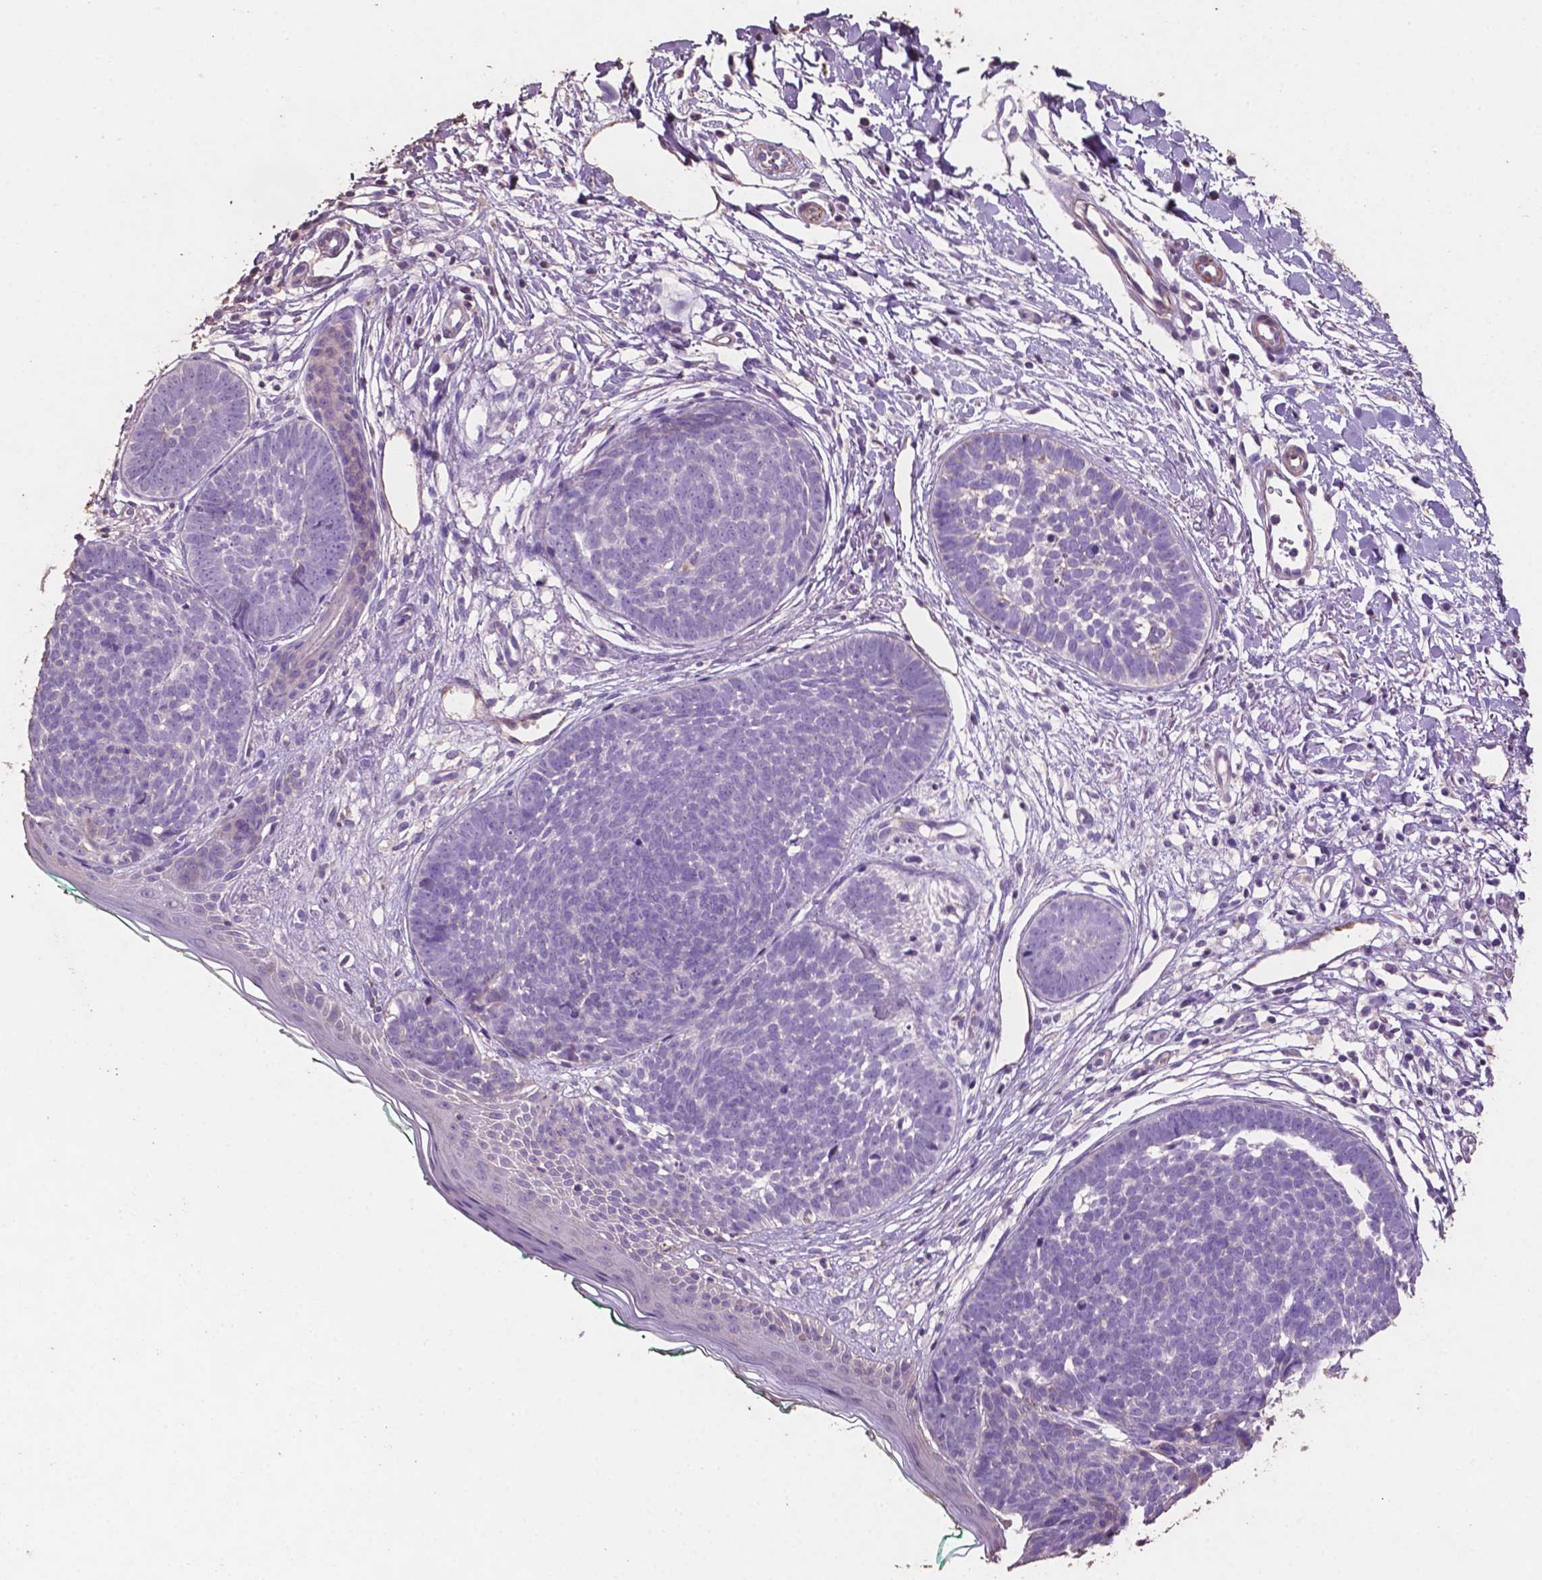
{"staining": {"intensity": "negative", "quantity": "none", "location": "none"}, "tissue": "skin cancer", "cell_type": "Tumor cells", "image_type": "cancer", "snomed": [{"axis": "morphology", "description": "Basal cell carcinoma"}, {"axis": "topography", "description": "Skin"}, {"axis": "topography", "description": "Skin of neck"}, {"axis": "topography", "description": "Skin of shoulder"}, {"axis": "topography", "description": "Skin of back"}], "caption": "A high-resolution micrograph shows immunohistochemistry staining of basal cell carcinoma (skin), which reveals no significant positivity in tumor cells. Brightfield microscopy of IHC stained with DAB (3,3'-diaminobenzidine) (brown) and hematoxylin (blue), captured at high magnification.", "gene": "COMMD4", "patient": {"sex": "male", "age": 80}}